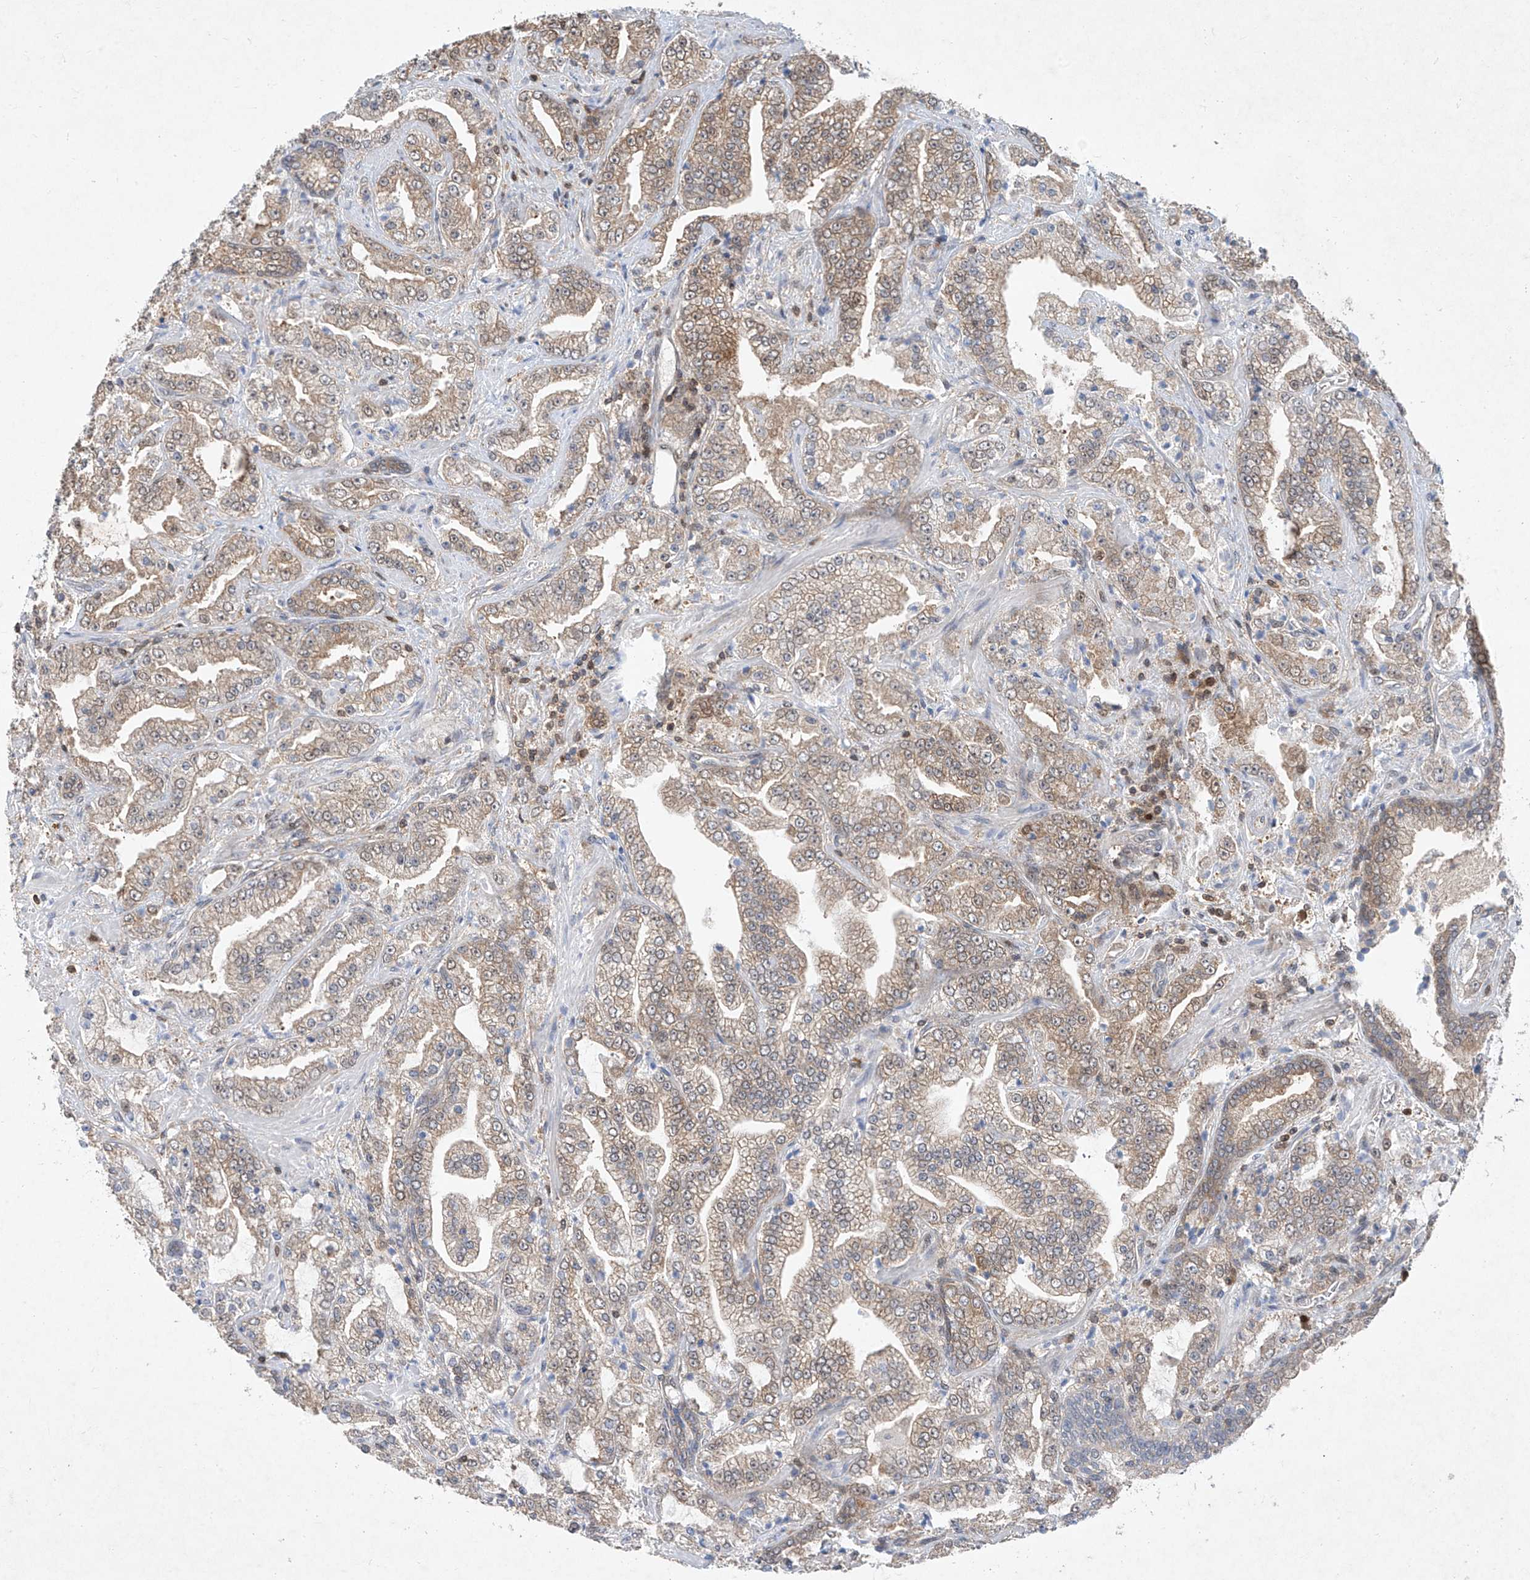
{"staining": {"intensity": "moderate", "quantity": "<25%", "location": "cytoplasmic/membranous,nuclear"}, "tissue": "prostate cancer", "cell_type": "Tumor cells", "image_type": "cancer", "snomed": [{"axis": "morphology", "description": "Adenocarcinoma, High grade"}, {"axis": "topography", "description": "Prostate"}], "caption": "Moderate cytoplasmic/membranous and nuclear expression for a protein is present in about <25% of tumor cells of prostate high-grade adenocarcinoma using IHC.", "gene": "ZNF358", "patient": {"sex": "male", "age": 64}}